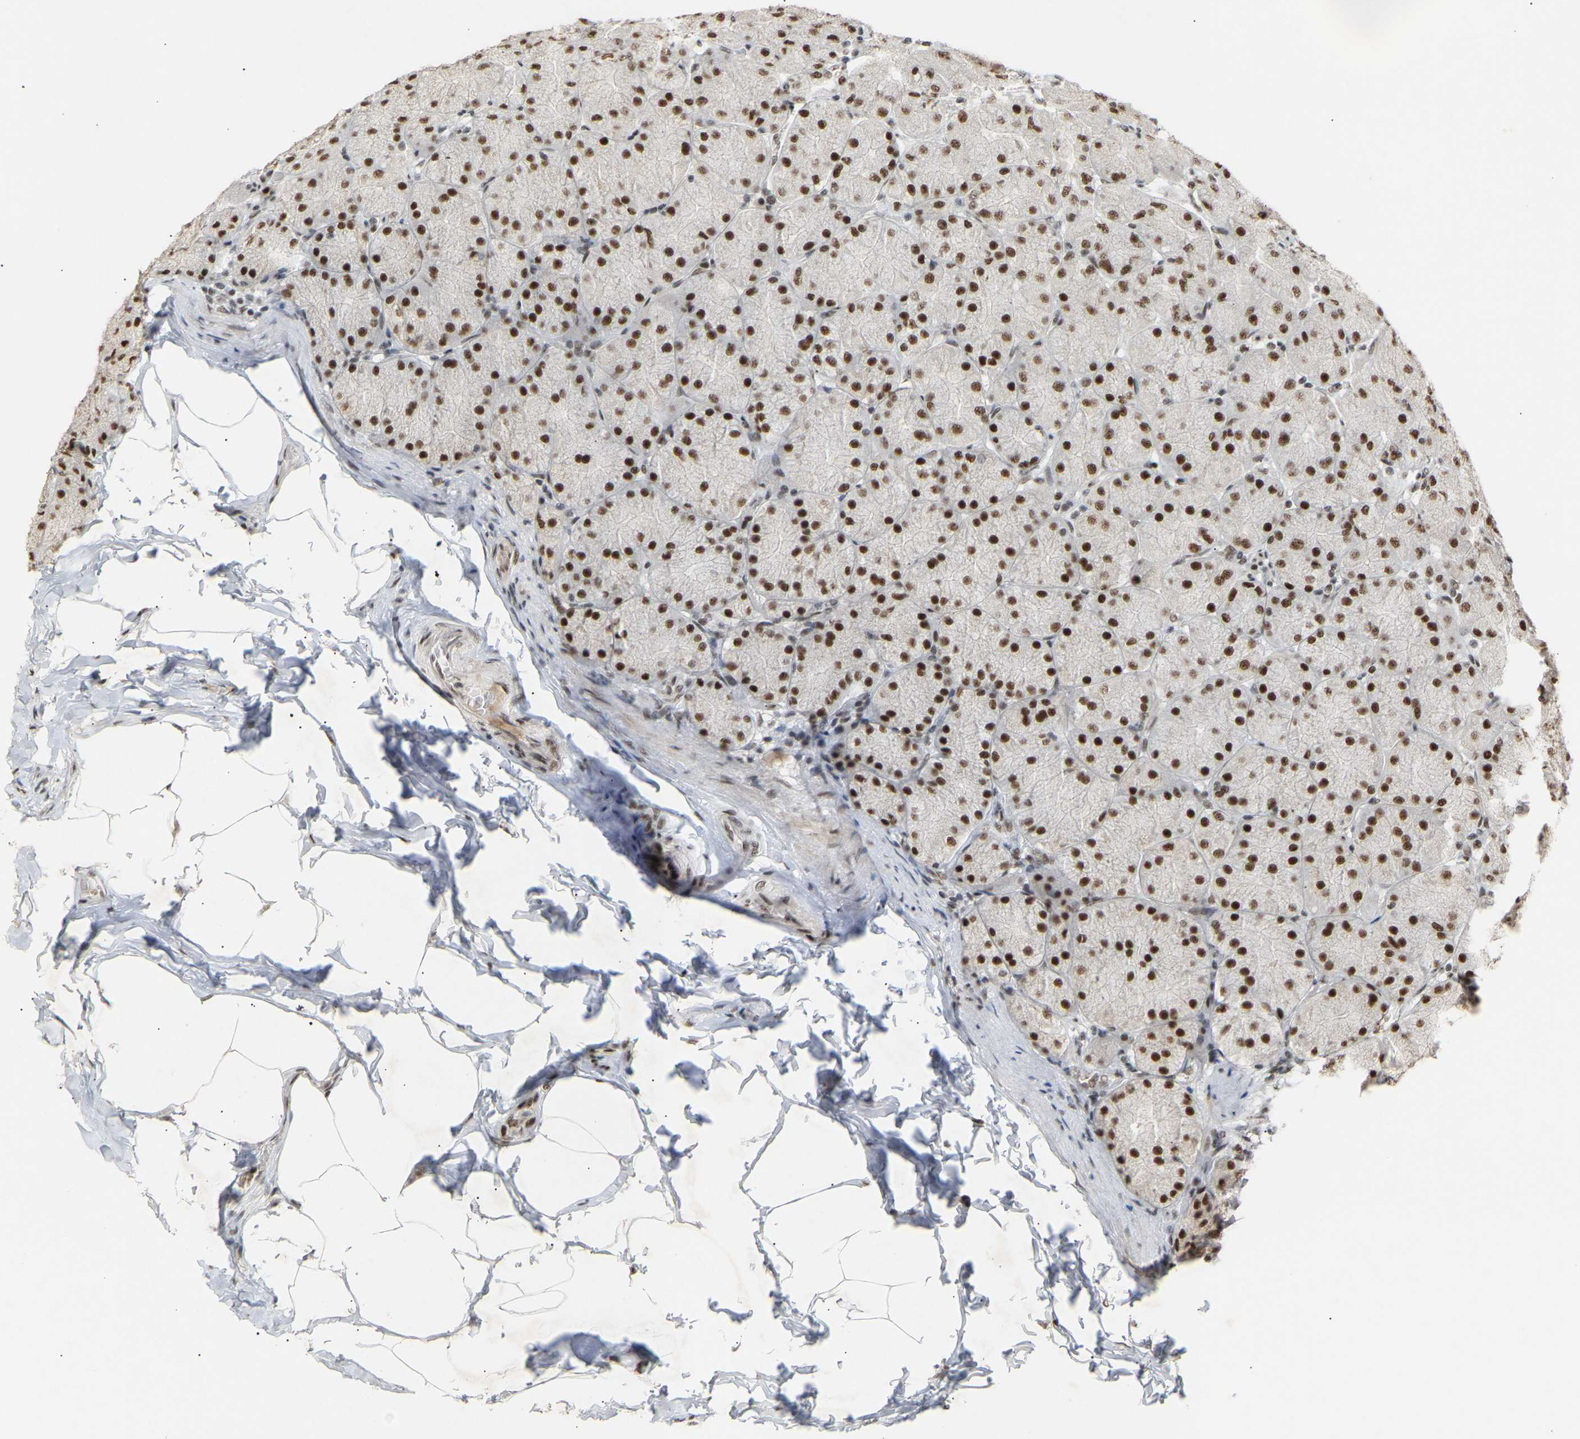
{"staining": {"intensity": "strong", "quantity": ">75%", "location": "nuclear"}, "tissue": "stomach", "cell_type": "Glandular cells", "image_type": "normal", "snomed": [{"axis": "morphology", "description": "Normal tissue, NOS"}, {"axis": "topography", "description": "Stomach, upper"}], "caption": "DAB immunohistochemical staining of unremarkable human stomach displays strong nuclear protein positivity in approximately >75% of glandular cells.", "gene": "NELFB", "patient": {"sex": "female", "age": 56}}